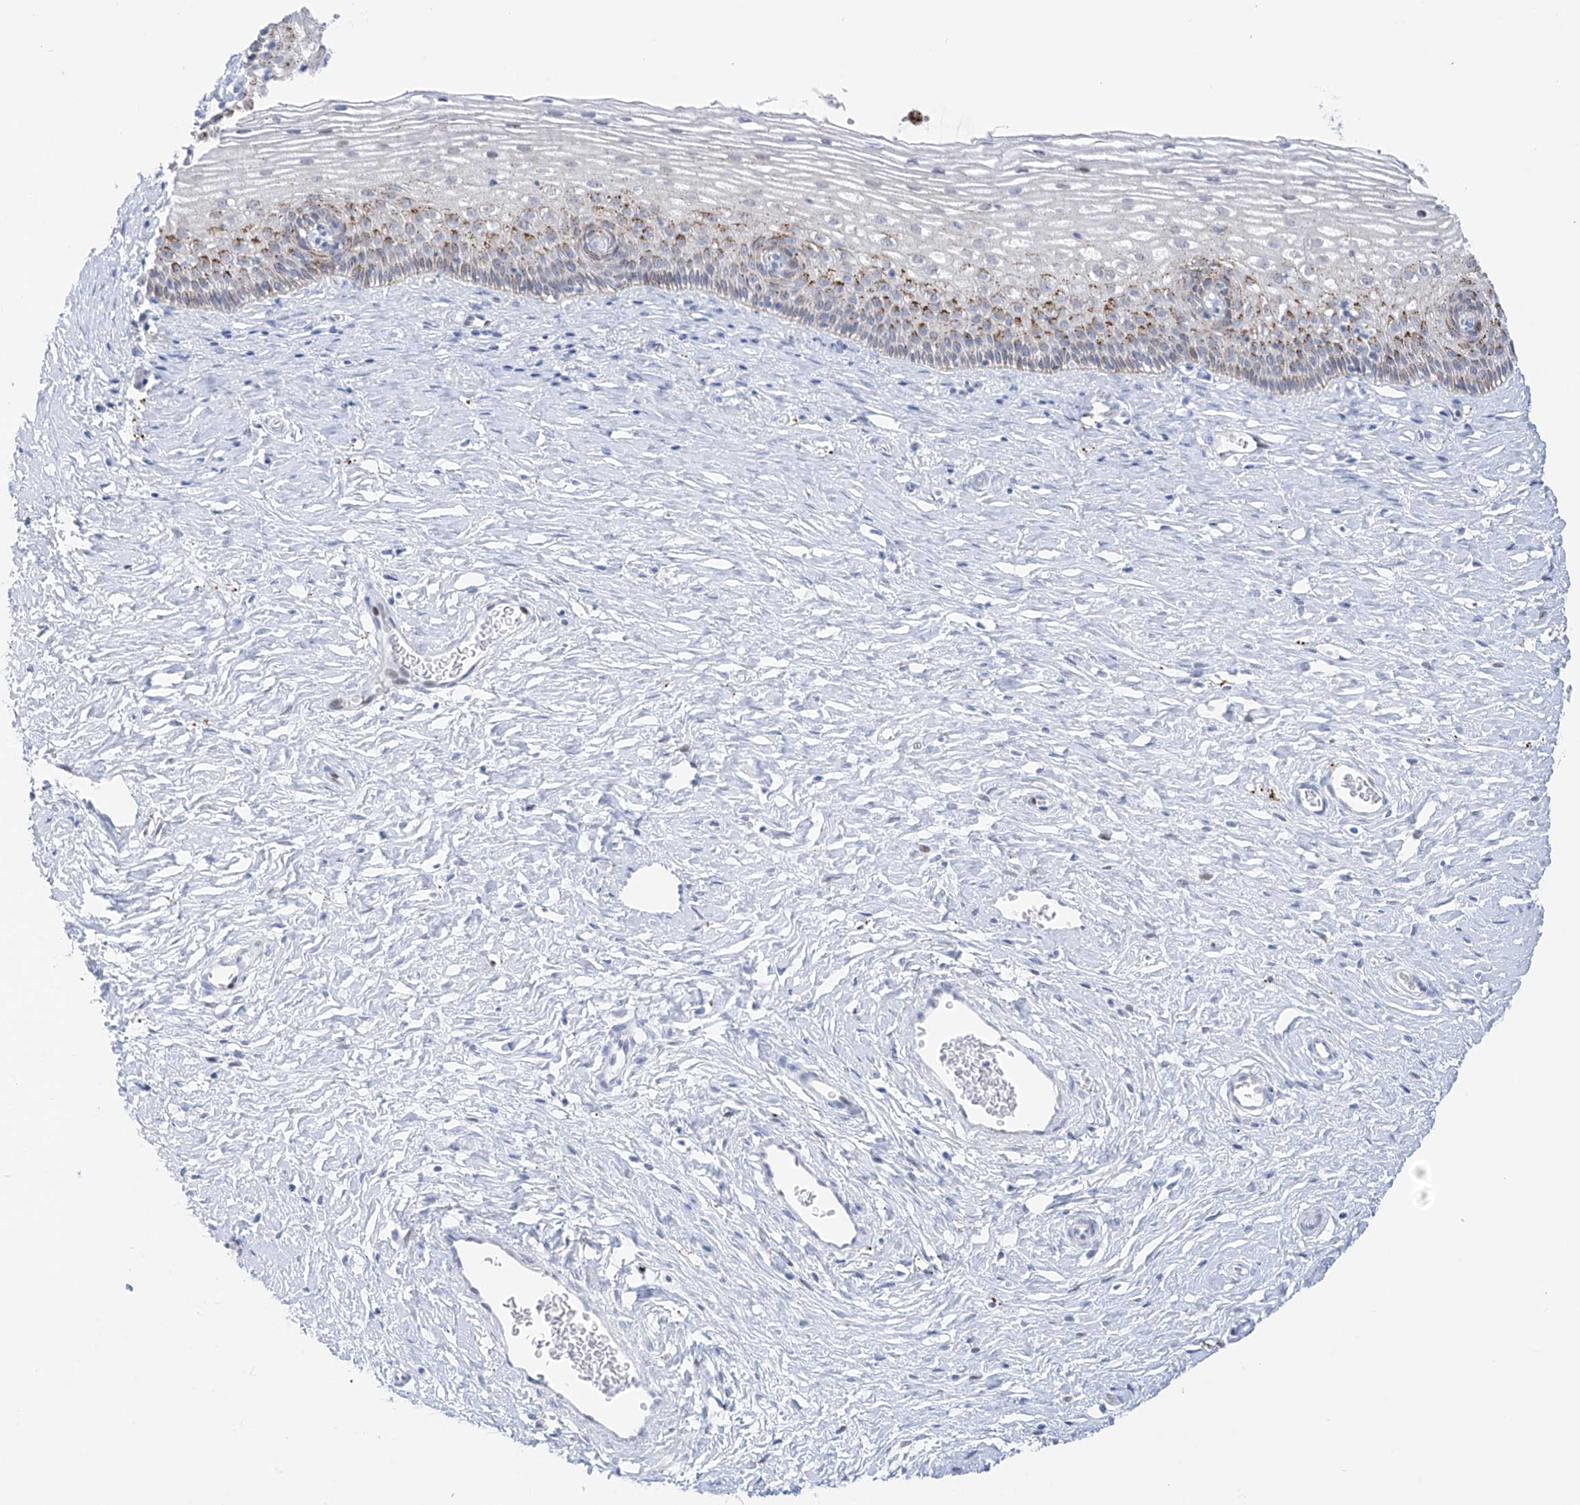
{"staining": {"intensity": "negative", "quantity": "none", "location": "none"}, "tissue": "cervix", "cell_type": "Glandular cells", "image_type": "normal", "snomed": [{"axis": "morphology", "description": "Normal tissue, NOS"}, {"axis": "topography", "description": "Cervix"}], "caption": "This is an IHC image of normal cervix. There is no positivity in glandular cells.", "gene": "PSPH", "patient": {"sex": "female", "age": 33}}